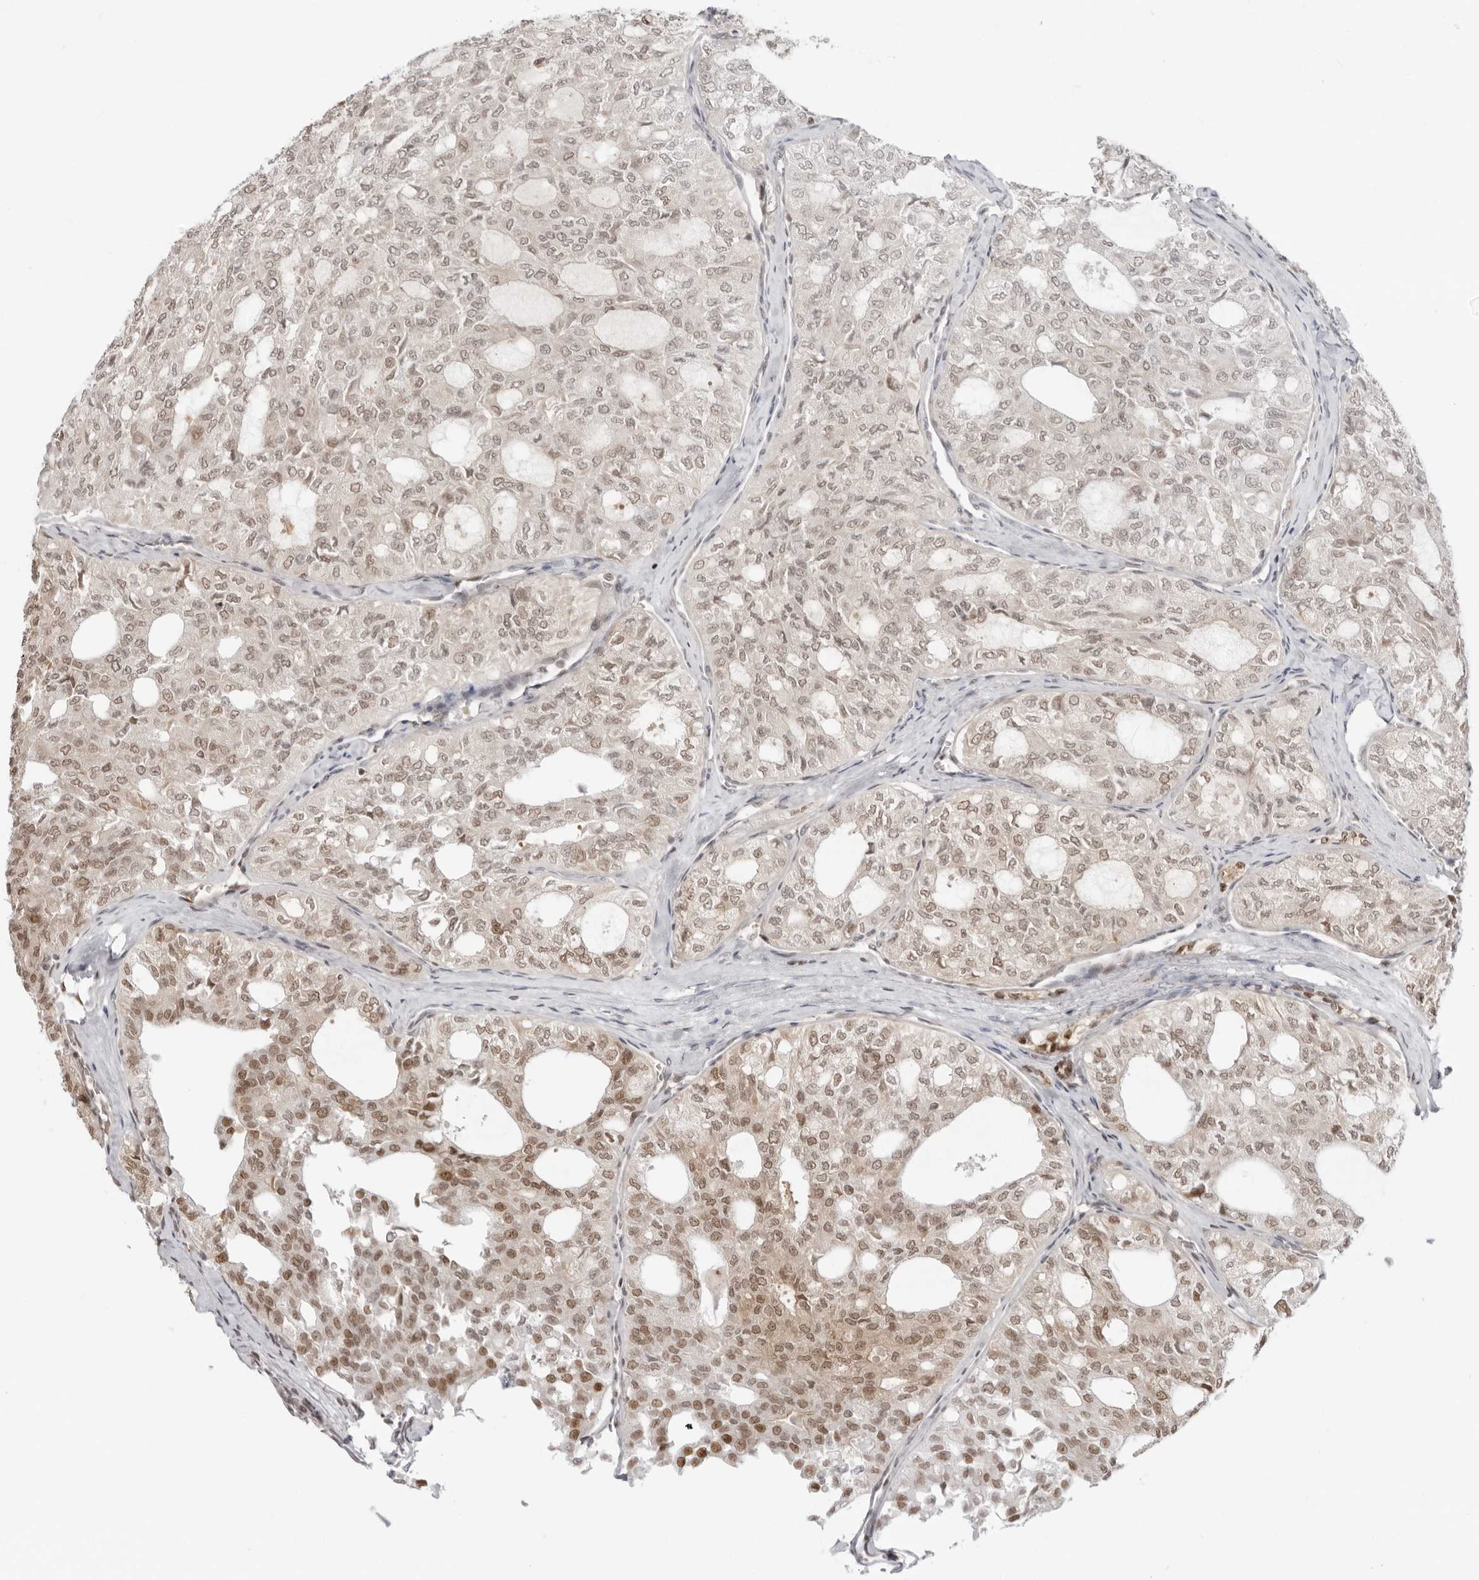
{"staining": {"intensity": "moderate", "quantity": "<25%", "location": "nuclear"}, "tissue": "thyroid cancer", "cell_type": "Tumor cells", "image_type": "cancer", "snomed": [{"axis": "morphology", "description": "Follicular adenoma carcinoma, NOS"}, {"axis": "topography", "description": "Thyroid gland"}], "caption": "Moderate nuclear staining for a protein is identified in approximately <25% of tumor cells of thyroid follicular adenoma carcinoma using IHC.", "gene": "RNF146", "patient": {"sex": "male", "age": 75}}